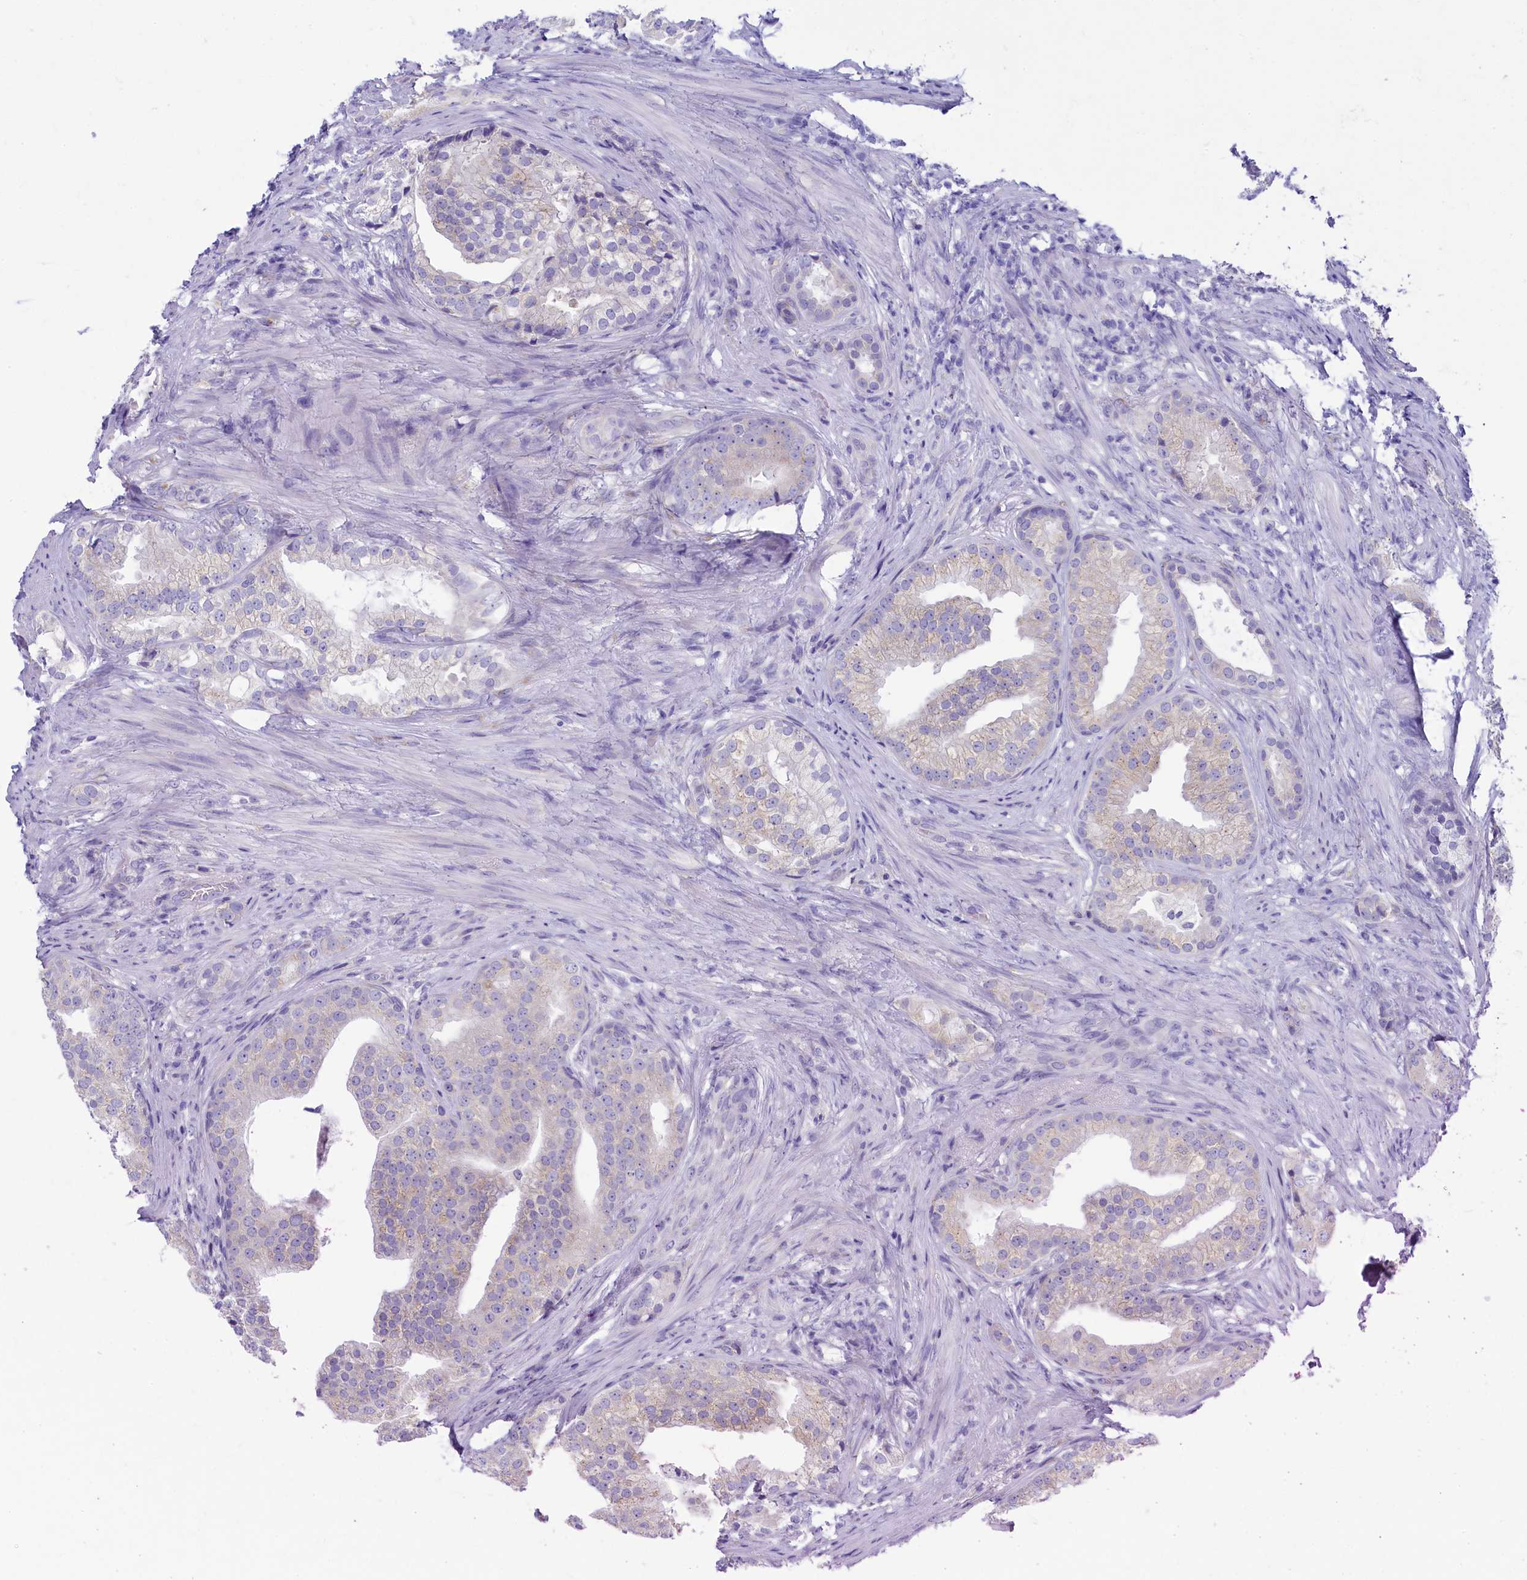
{"staining": {"intensity": "weak", "quantity": "<25%", "location": "cytoplasmic/membranous"}, "tissue": "prostate cancer", "cell_type": "Tumor cells", "image_type": "cancer", "snomed": [{"axis": "morphology", "description": "Adenocarcinoma, Low grade"}, {"axis": "topography", "description": "Prostate"}], "caption": "Immunohistochemical staining of human prostate low-grade adenocarcinoma exhibits no significant expression in tumor cells.", "gene": "SKA3", "patient": {"sex": "male", "age": 71}}